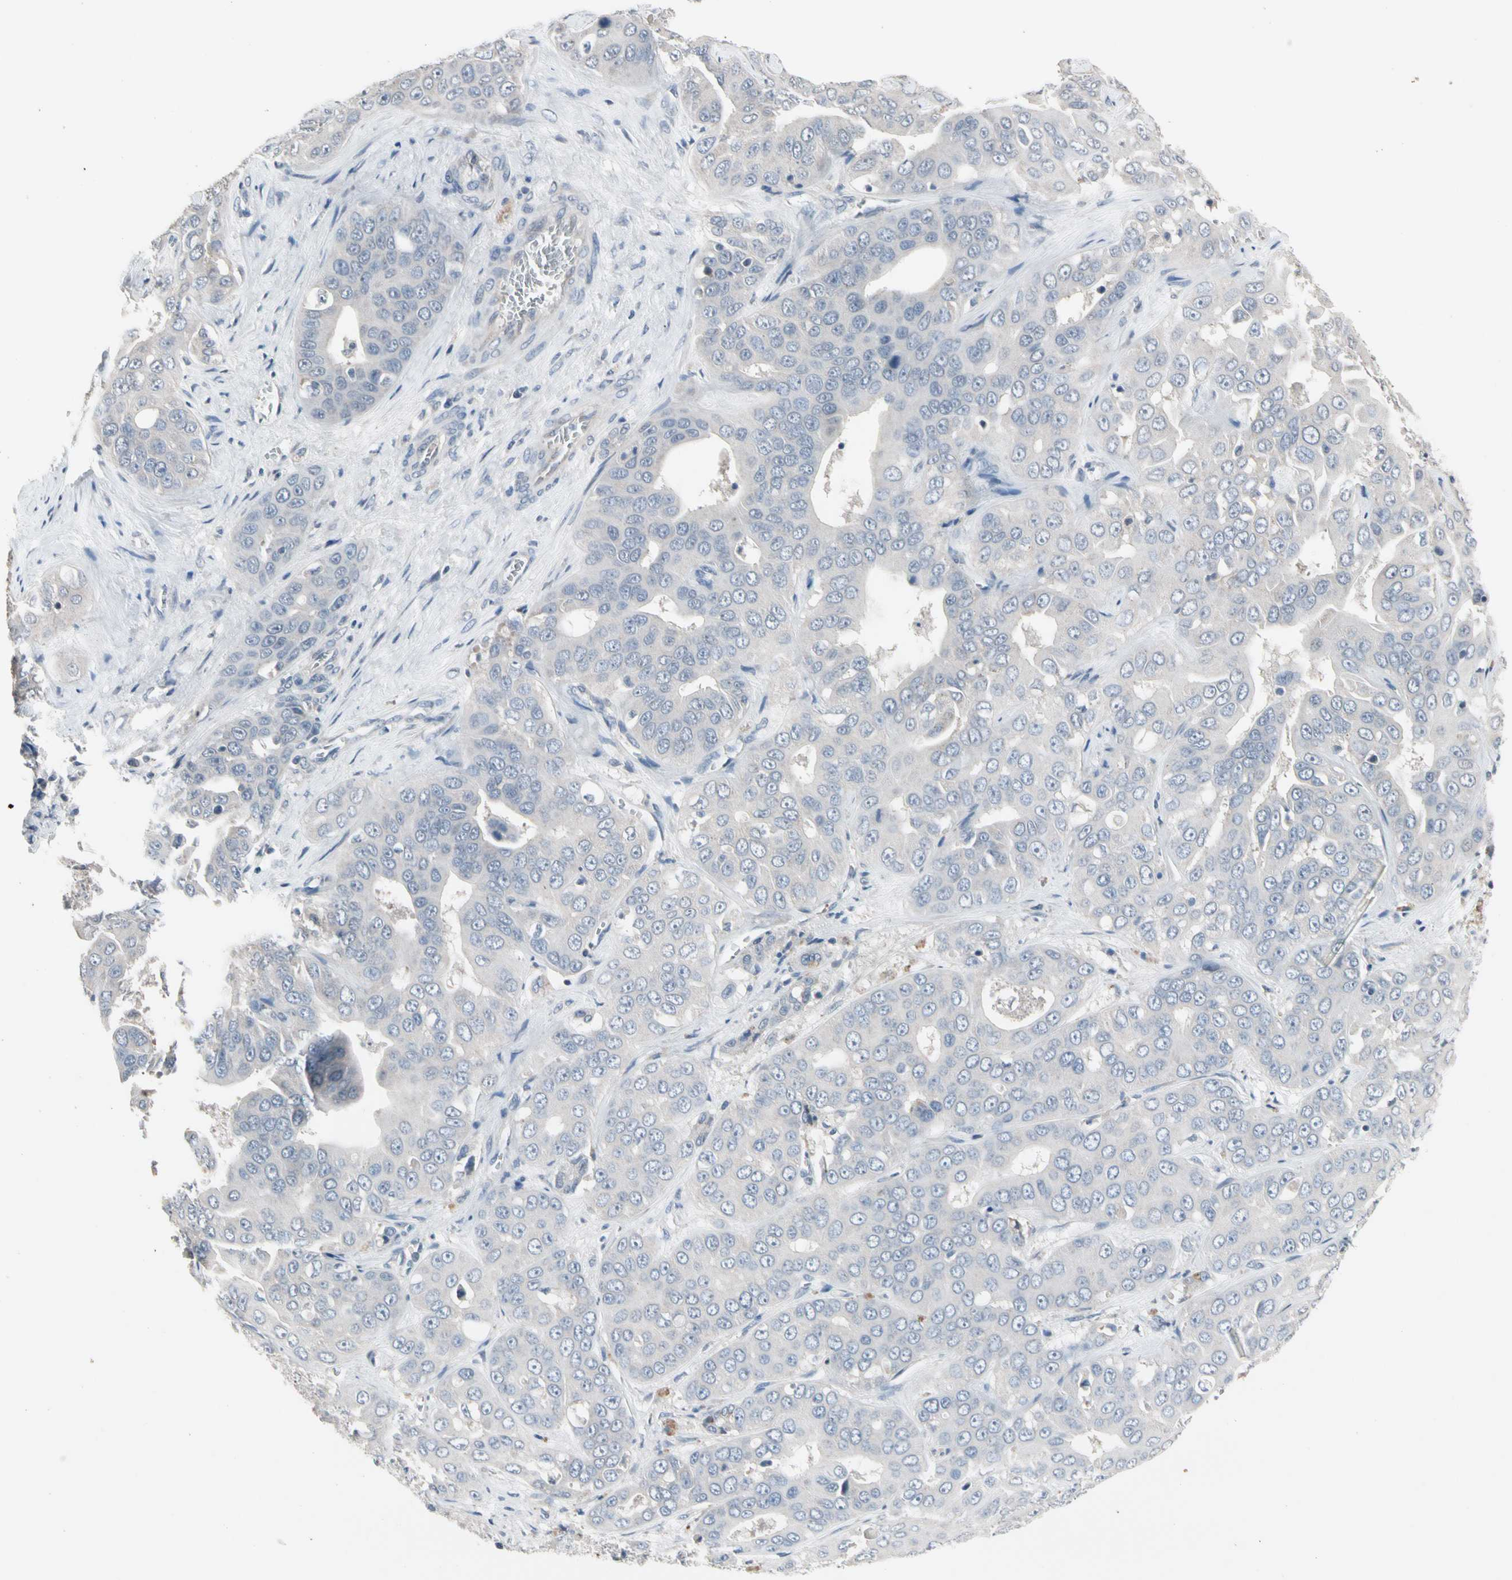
{"staining": {"intensity": "negative", "quantity": "none", "location": "none"}, "tissue": "liver cancer", "cell_type": "Tumor cells", "image_type": "cancer", "snomed": [{"axis": "morphology", "description": "Cholangiocarcinoma"}, {"axis": "topography", "description": "Liver"}], "caption": "A high-resolution histopathology image shows immunohistochemistry (IHC) staining of liver cancer (cholangiocarcinoma), which demonstrates no significant expression in tumor cells. (Stains: DAB IHC with hematoxylin counter stain, Microscopy: brightfield microscopy at high magnification).", "gene": "SV2A", "patient": {"sex": "female", "age": 52}}